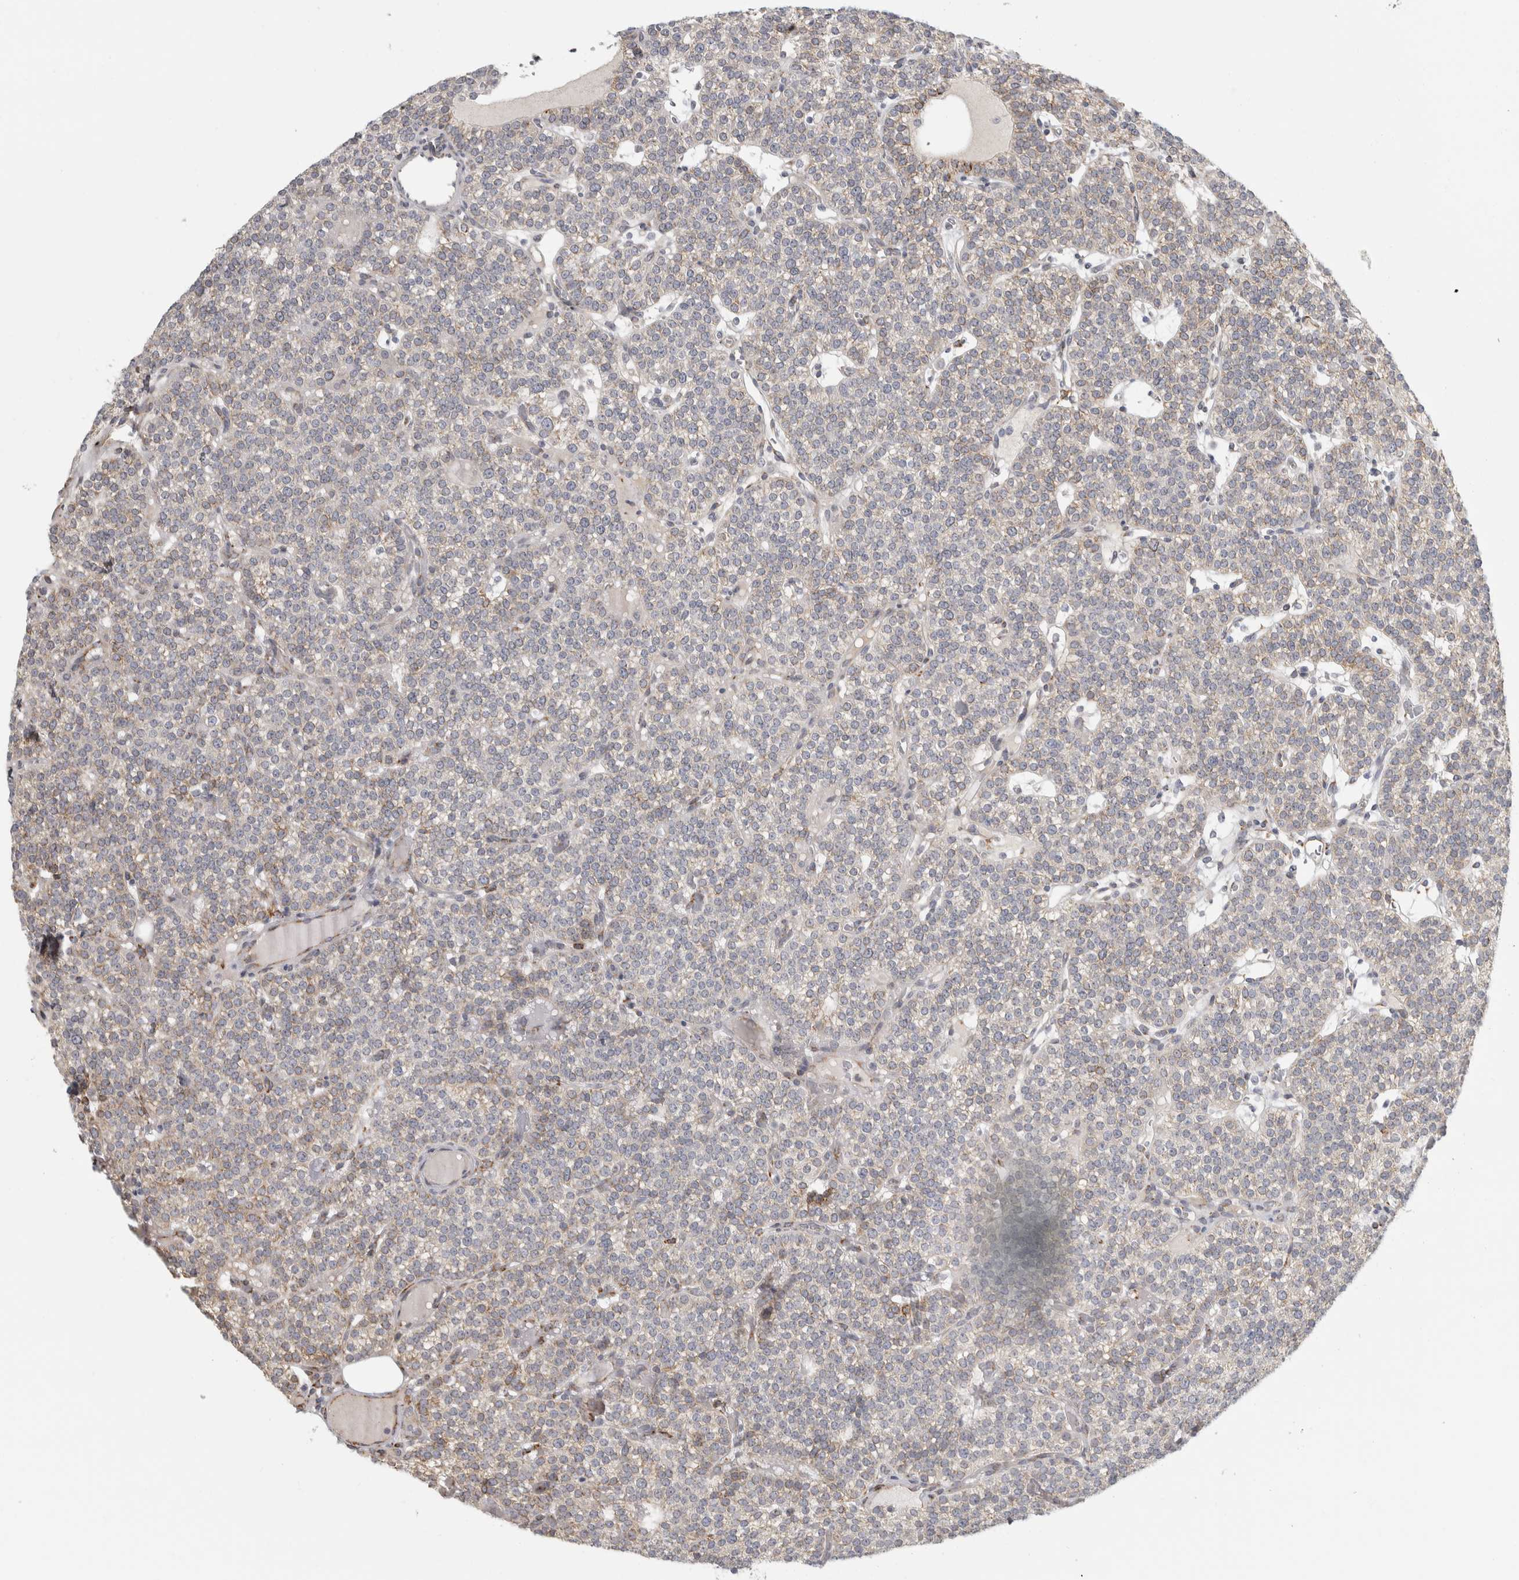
{"staining": {"intensity": "strong", "quantity": "<25%", "location": "cytoplasmic/membranous"}, "tissue": "parathyroid gland", "cell_type": "Glandular cells", "image_type": "normal", "snomed": [{"axis": "morphology", "description": "Normal tissue, NOS"}, {"axis": "topography", "description": "Parathyroid gland"}], "caption": "The immunohistochemical stain labels strong cytoplasmic/membranous expression in glandular cells of normal parathyroid gland. (IHC, brightfield microscopy, high magnification).", "gene": "OSTN", "patient": {"sex": "male", "age": 83}}